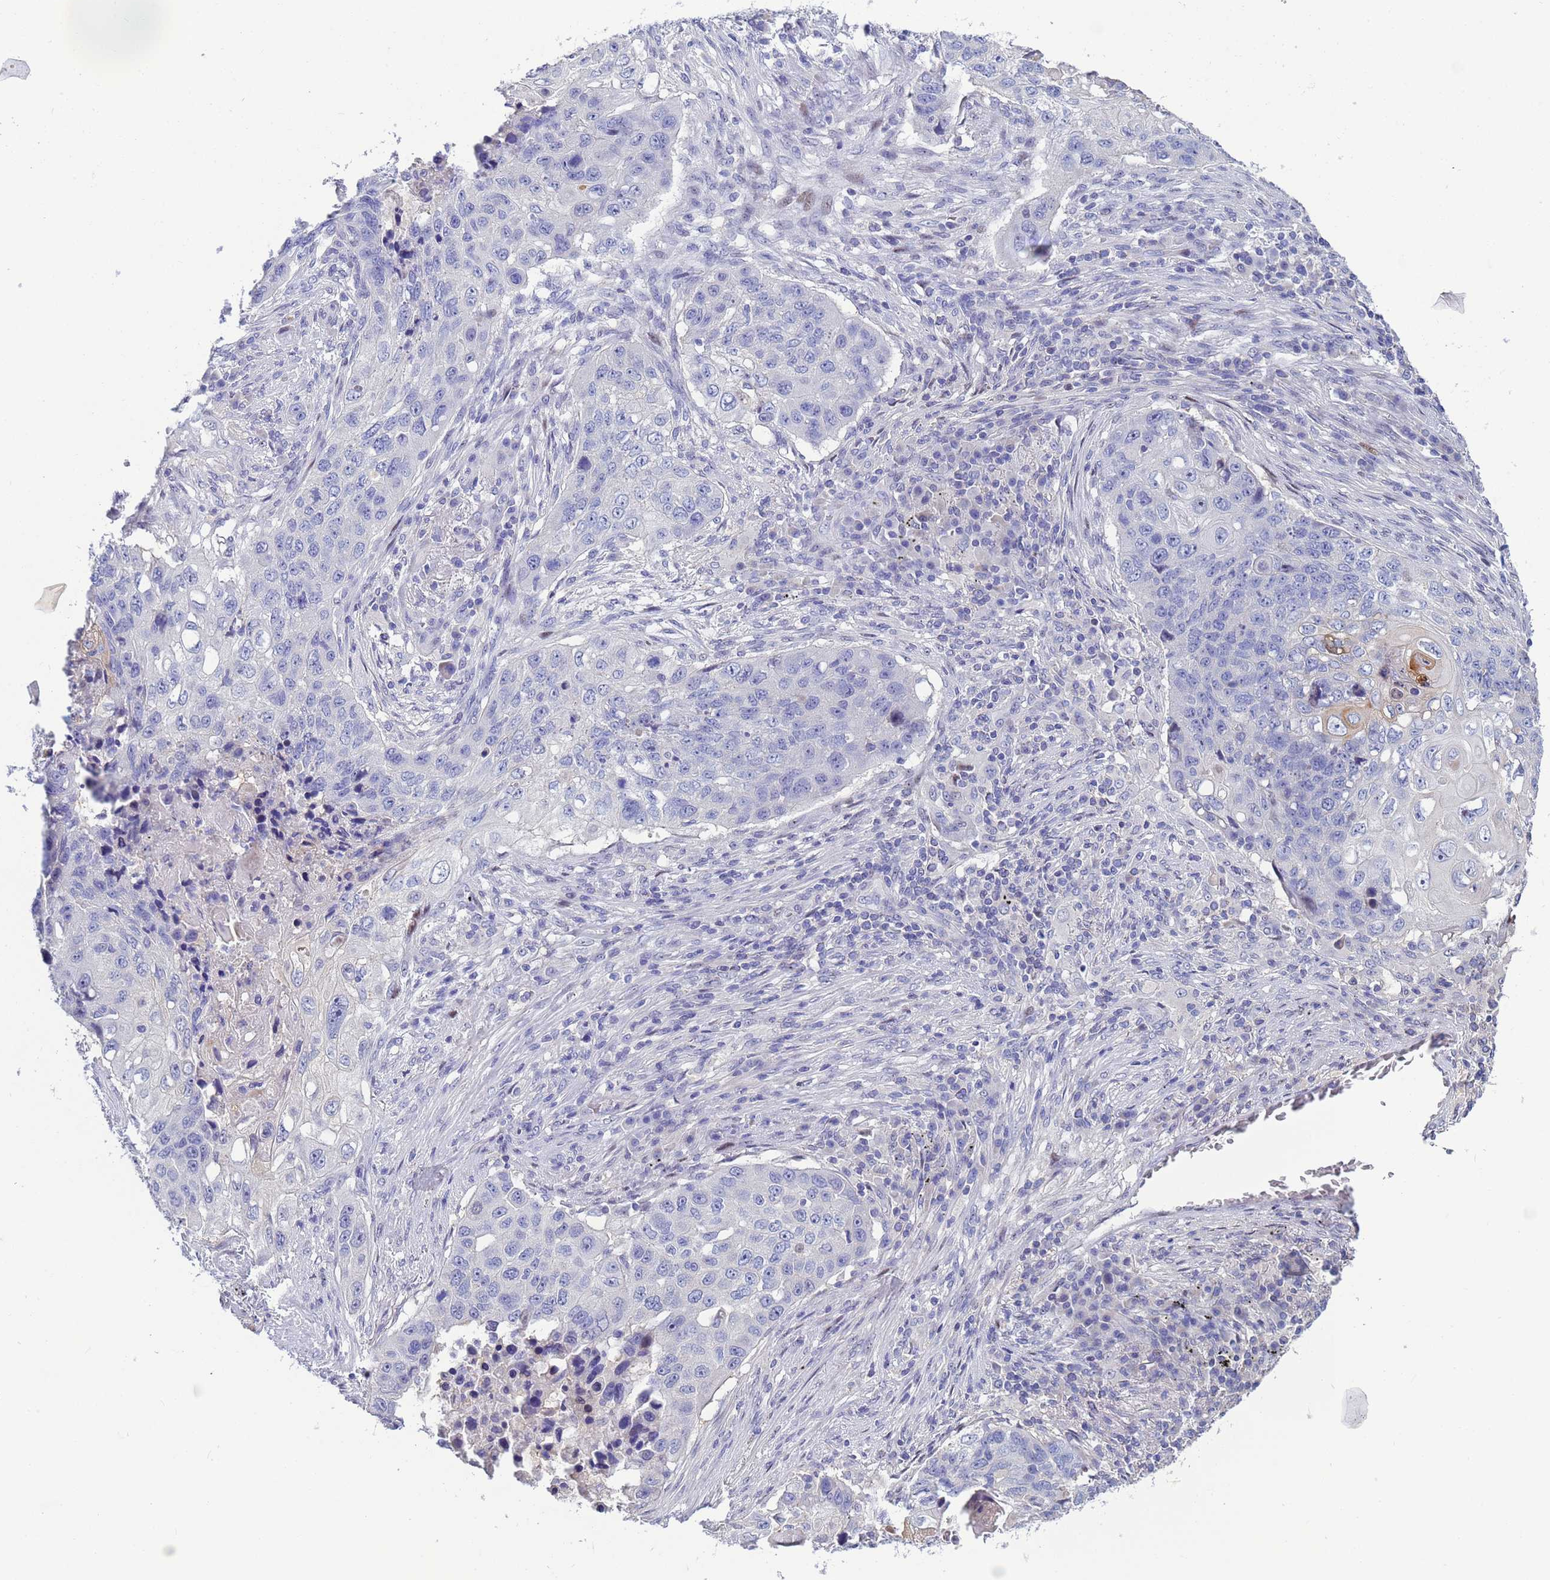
{"staining": {"intensity": "negative", "quantity": "none", "location": "none"}, "tissue": "lung cancer", "cell_type": "Tumor cells", "image_type": "cancer", "snomed": [{"axis": "morphology", "description": "Squamous cell carcinoma, NOS"}, {"axis": "topography", "description": "Lung"}], "caption": "Human squamous cell carcinoma (lung) stained for a protein using IHC exhibits no positivity in tumor cells.", "gene": "PPP6R1", "patient": {"sex": "female", "age": 63}}